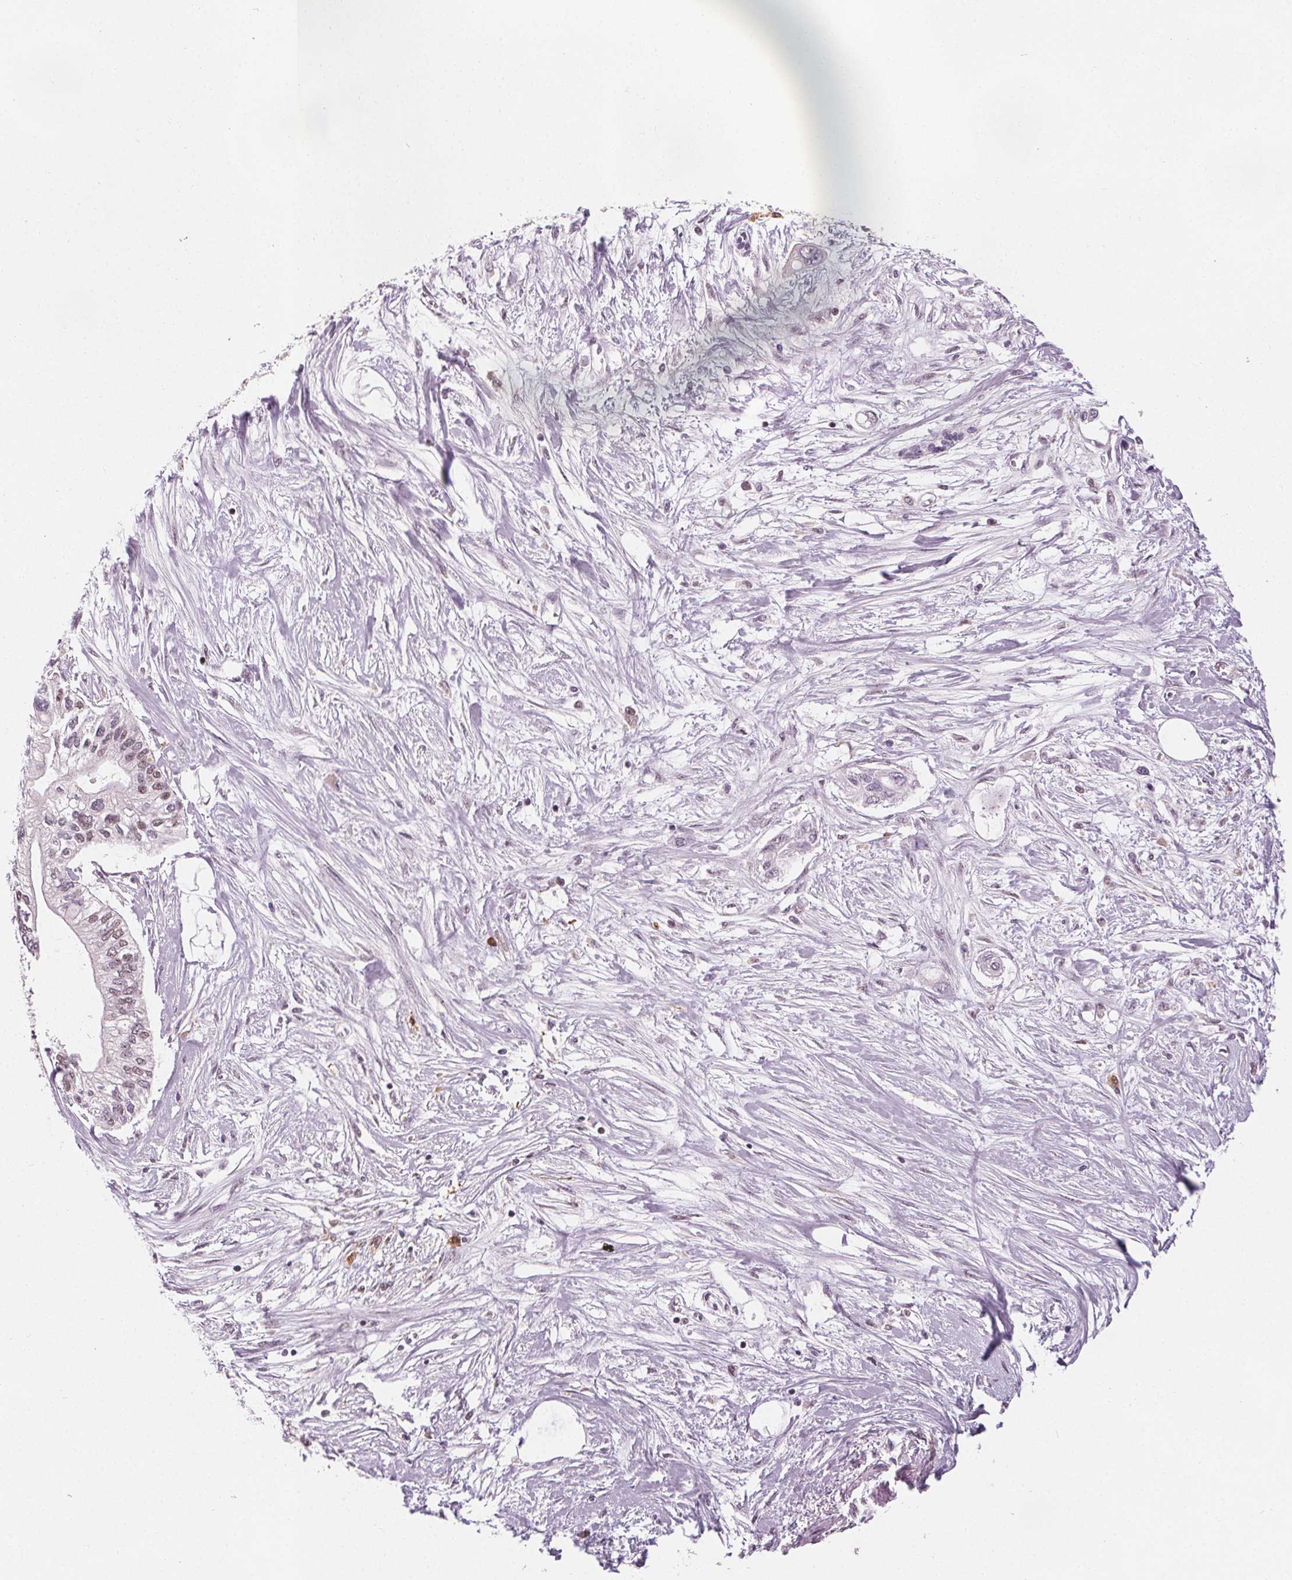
{"staining": {"intensity": "moderate", "quantity": "<25%", "location": "nuclear"}, "tissue": "pancreatic cancer", "cell_type": "Tumor cells", "image_type": "cancer", "snomed": [{"axis": "morphology", "description": "Adenocarcinoma, NOS"}, {"axis": "topography", "description": "Pancreas"}], "caption": "IHC staining of pancreatic adenocarcinoma, which exhibits low levels of moderate nuclear positivity in about <25% of tumor cells indicating moderate nuclear protein staining. The staining was performed using DAB (3,3'-diaminobenzidine) (brown) for protein detection and nuclei were counterstained in hematoxylin (blue).", "gene": "DPM2", "patient": {"sex": "female", "age": 77}}